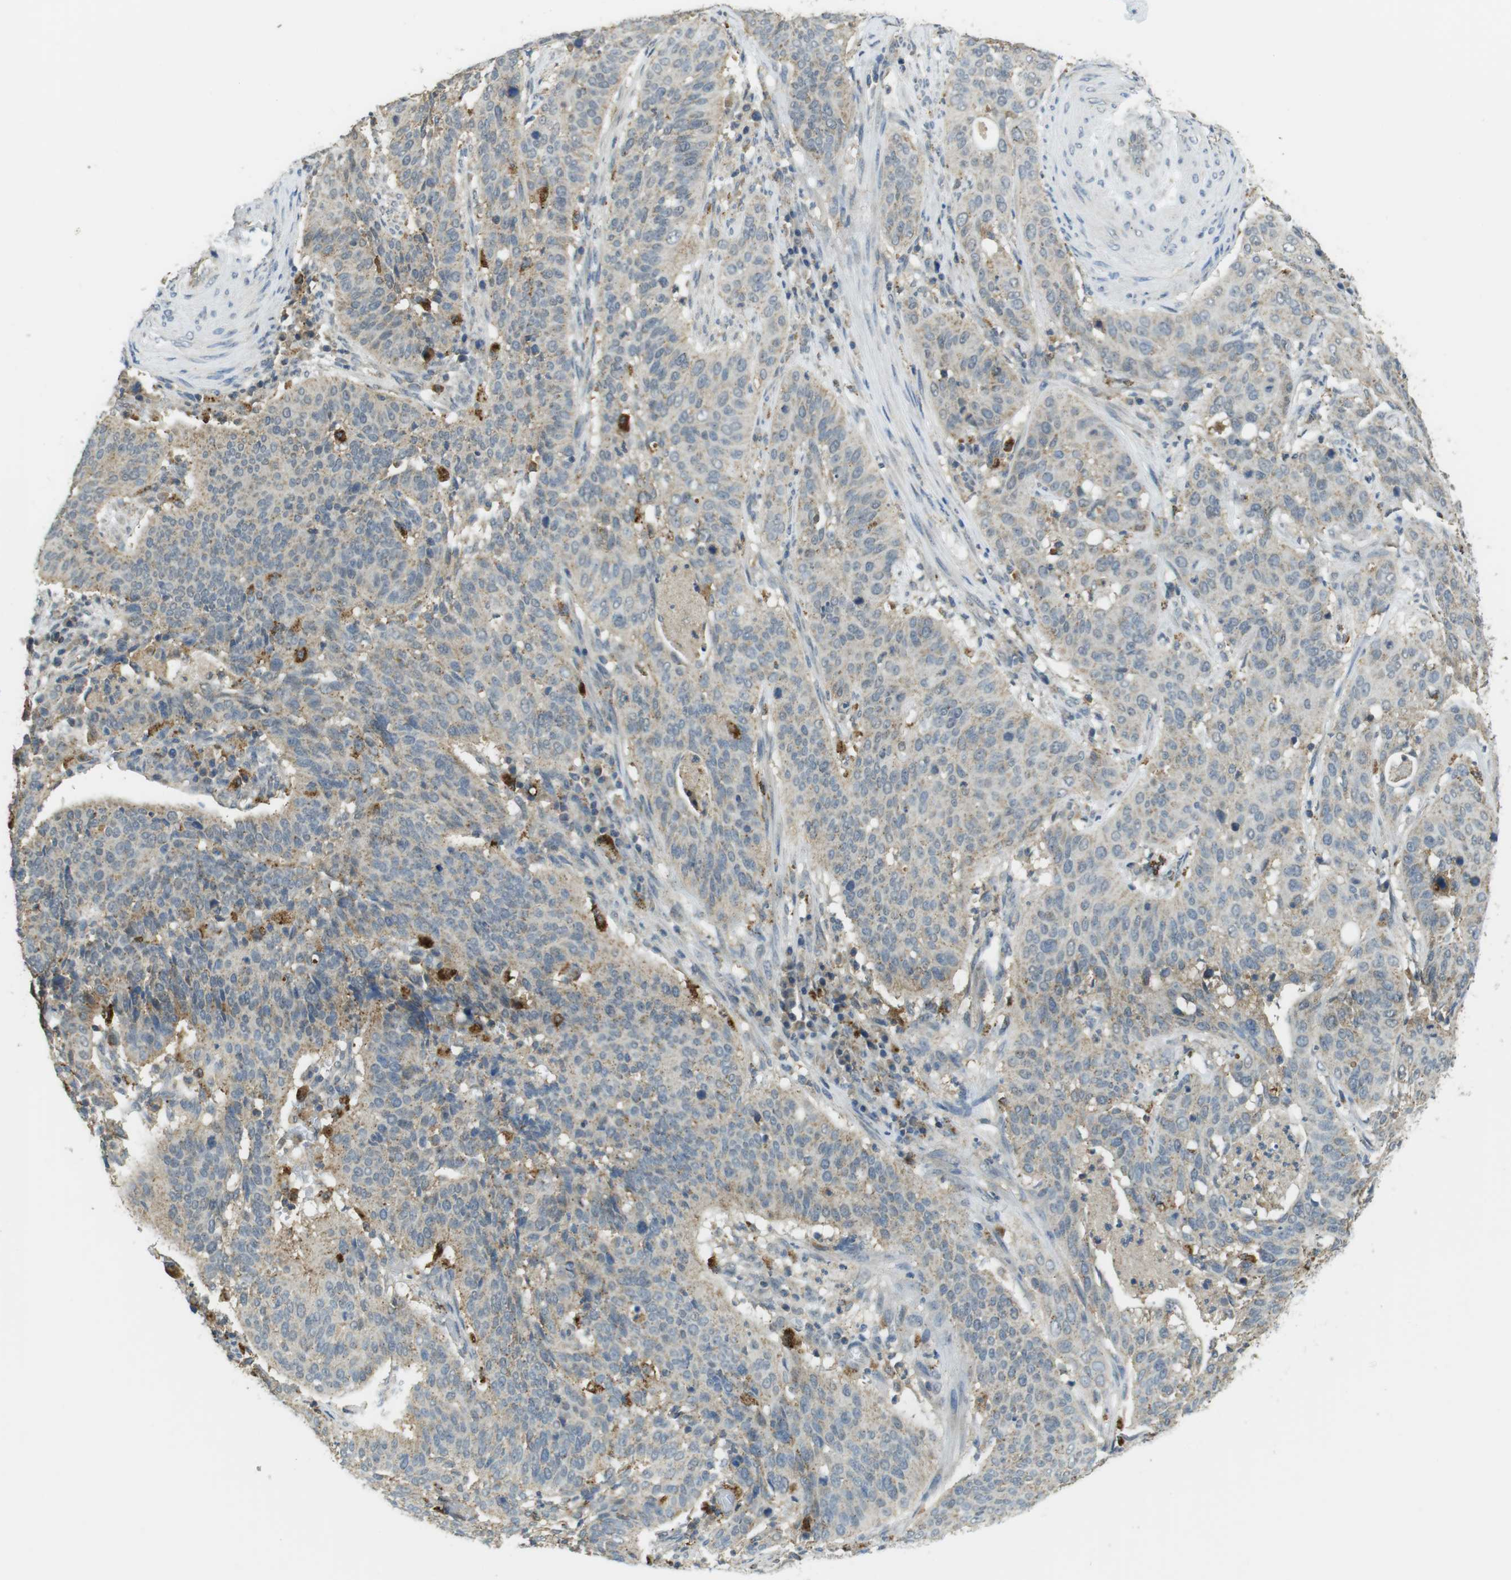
{"staining": {"intensity": "weak", "quantity": ">75%", "location": "cytoplasmic/membranous"}, "tissue": "cervical cancer", "cell_type": "Tumor cells", "image_type": "cancer", "snomed": [{"axis": "morphology", "description": "Normal tissue, NOS"}, {"axis": "morphology", "description": "Squamous cell carcinoma, NOS"}, {"axis": "topography", "description": "Cervix"}], "caption": "Immunohistochemical staining of cervical squamous cell carcinoma demonstrates low levels of weak cytoplasmic/membranous protein staining in about >75% of tumor cells.", "gene": "BRI3BP", "patient": {"sex": "female", "age": 39}}